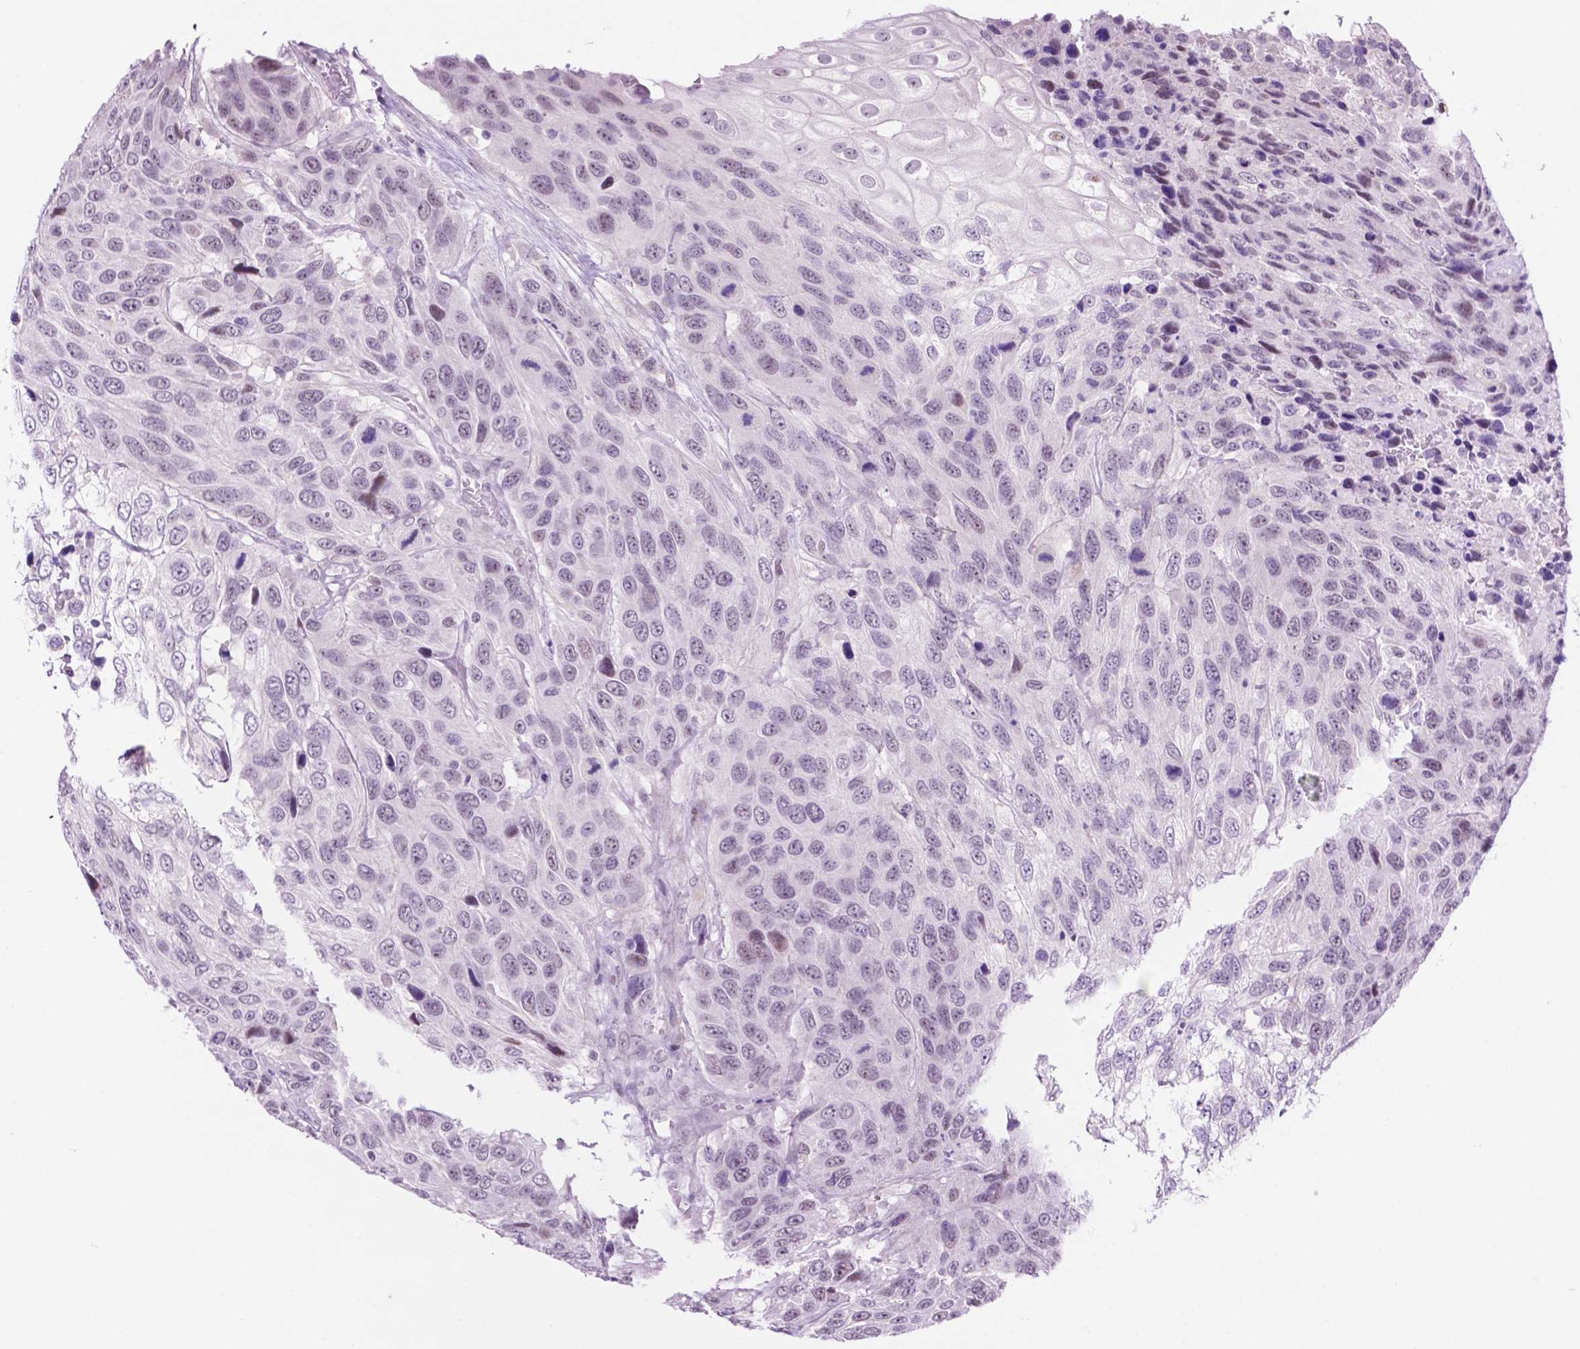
{"staining": {"intensity": "negative", "quantity": "none", "location": "none"}, "tissue": "urothelial cancer", "cell_type": "Tumor cells", "image_type": "cancer", "snomed": [{"axis": "morphology", "description": "Urothelial carcinoma, High grade"}, {"axis": "topography", "description": "Urinary bladder"}], "caption": "Human high-grade urothelial carcinoma stained for a protein using immunohistochemistry reveals no staining in tumor cells.", "gene": "ACY3", "patient": {"sex": "female", "age": 70}}